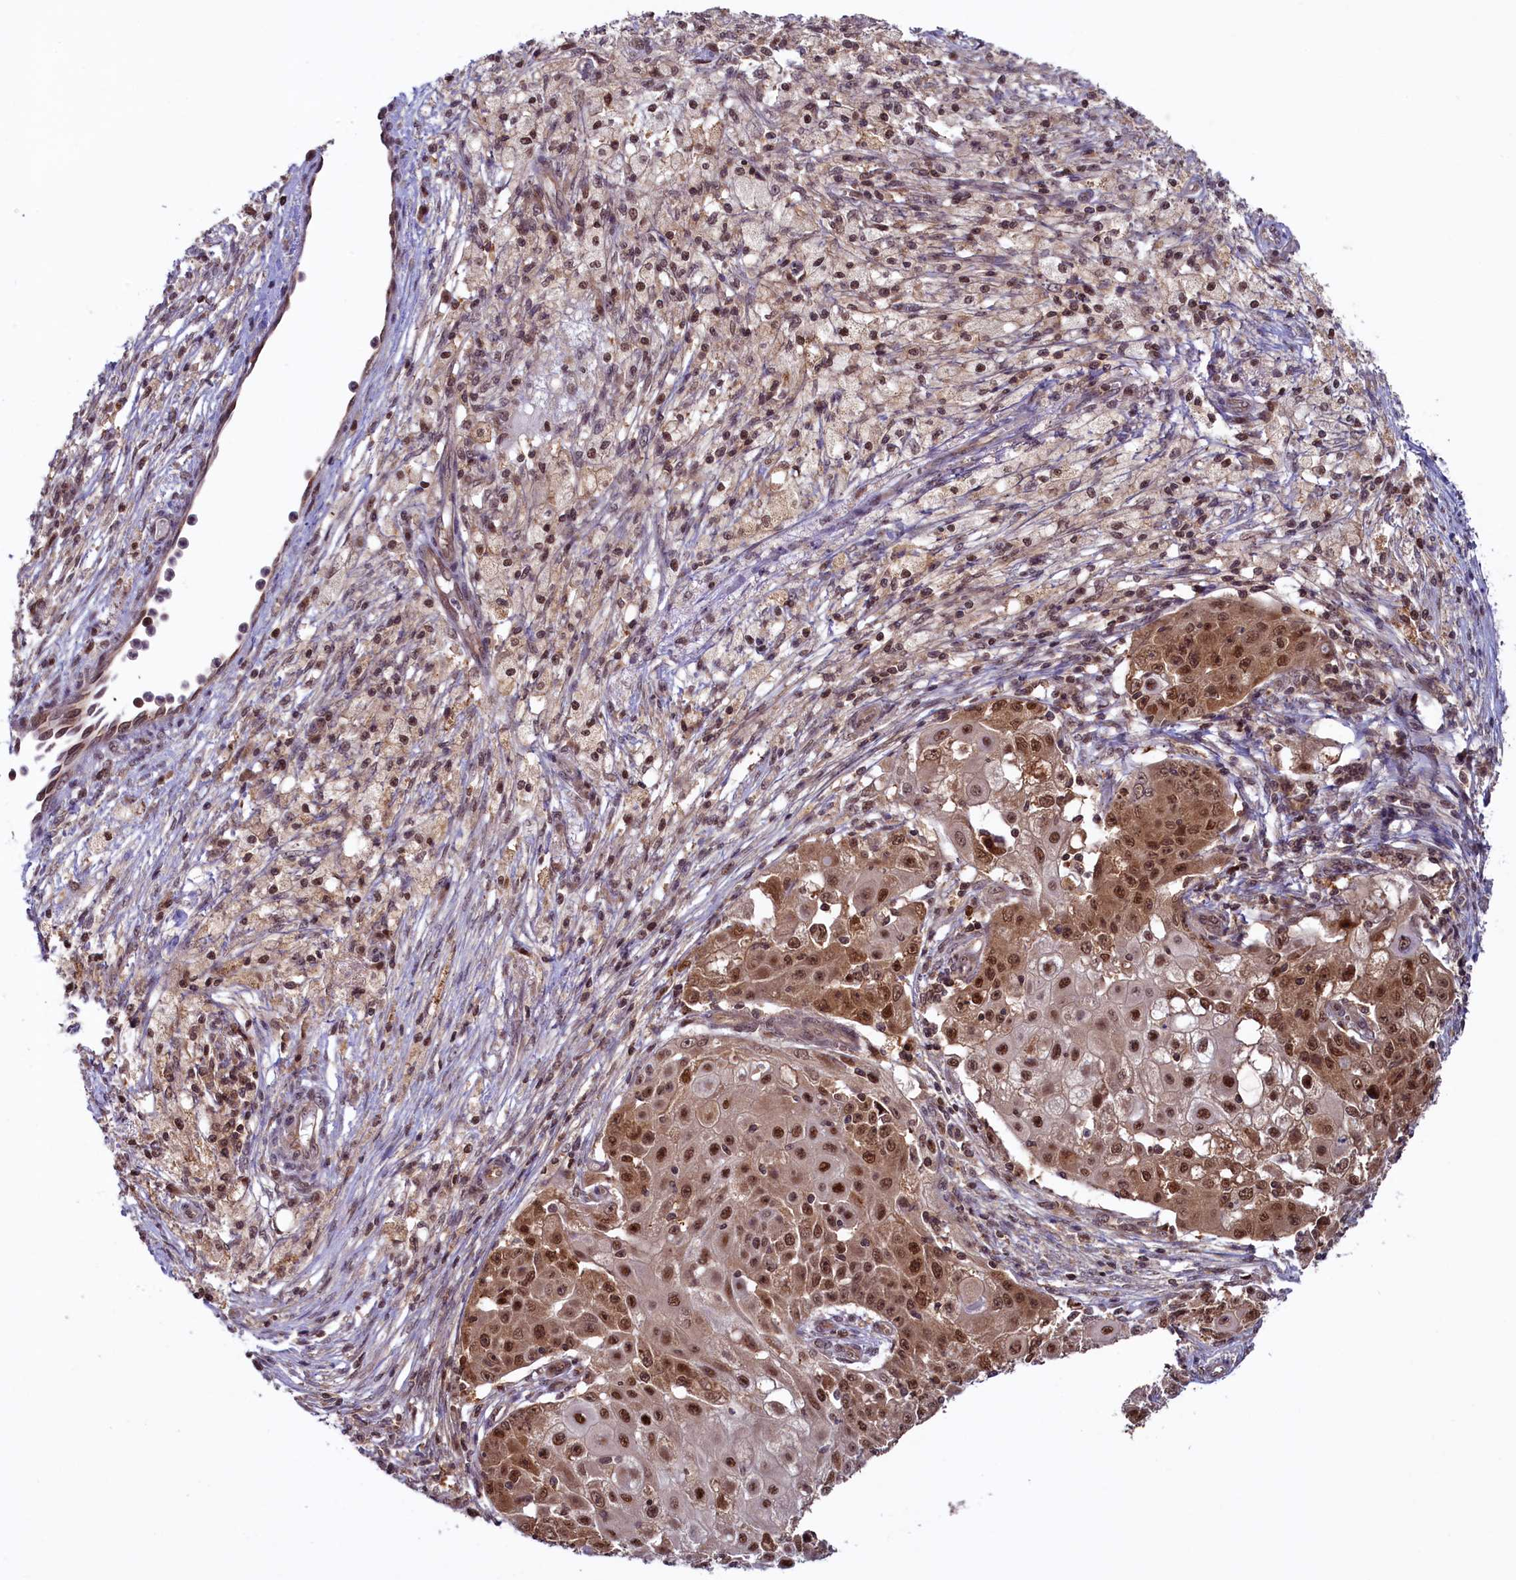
{"staining": {"intensity": "moderate", "quantity": ">75%", "location": "cytoplasmic/membranous,nuclear"}, "tissue": "ovarian cancer", "cell_type": "Tumor cells", "image_type": "cancer", "snomed": [{"axis": "morphology", "description": "Carcinoma, endometroid"}, {"axis": "topography", "description": "Ovary"}], "caption": "Immunohistochemistry (IHC) (DAB (3,3'-diaminobenzidine)) staining of human ovarian endometroid carcinoma displays moderate cytoplasmic/membranous and nuclear protein positivity in about >75% of tumor cells. The staining was performed using DAB, with brown indicating positive protein expression. Nuclei are stained blue with hematoxylin.", "gene": "SLC7A6OS", "patient": {"sex": "female", "age": 42}}